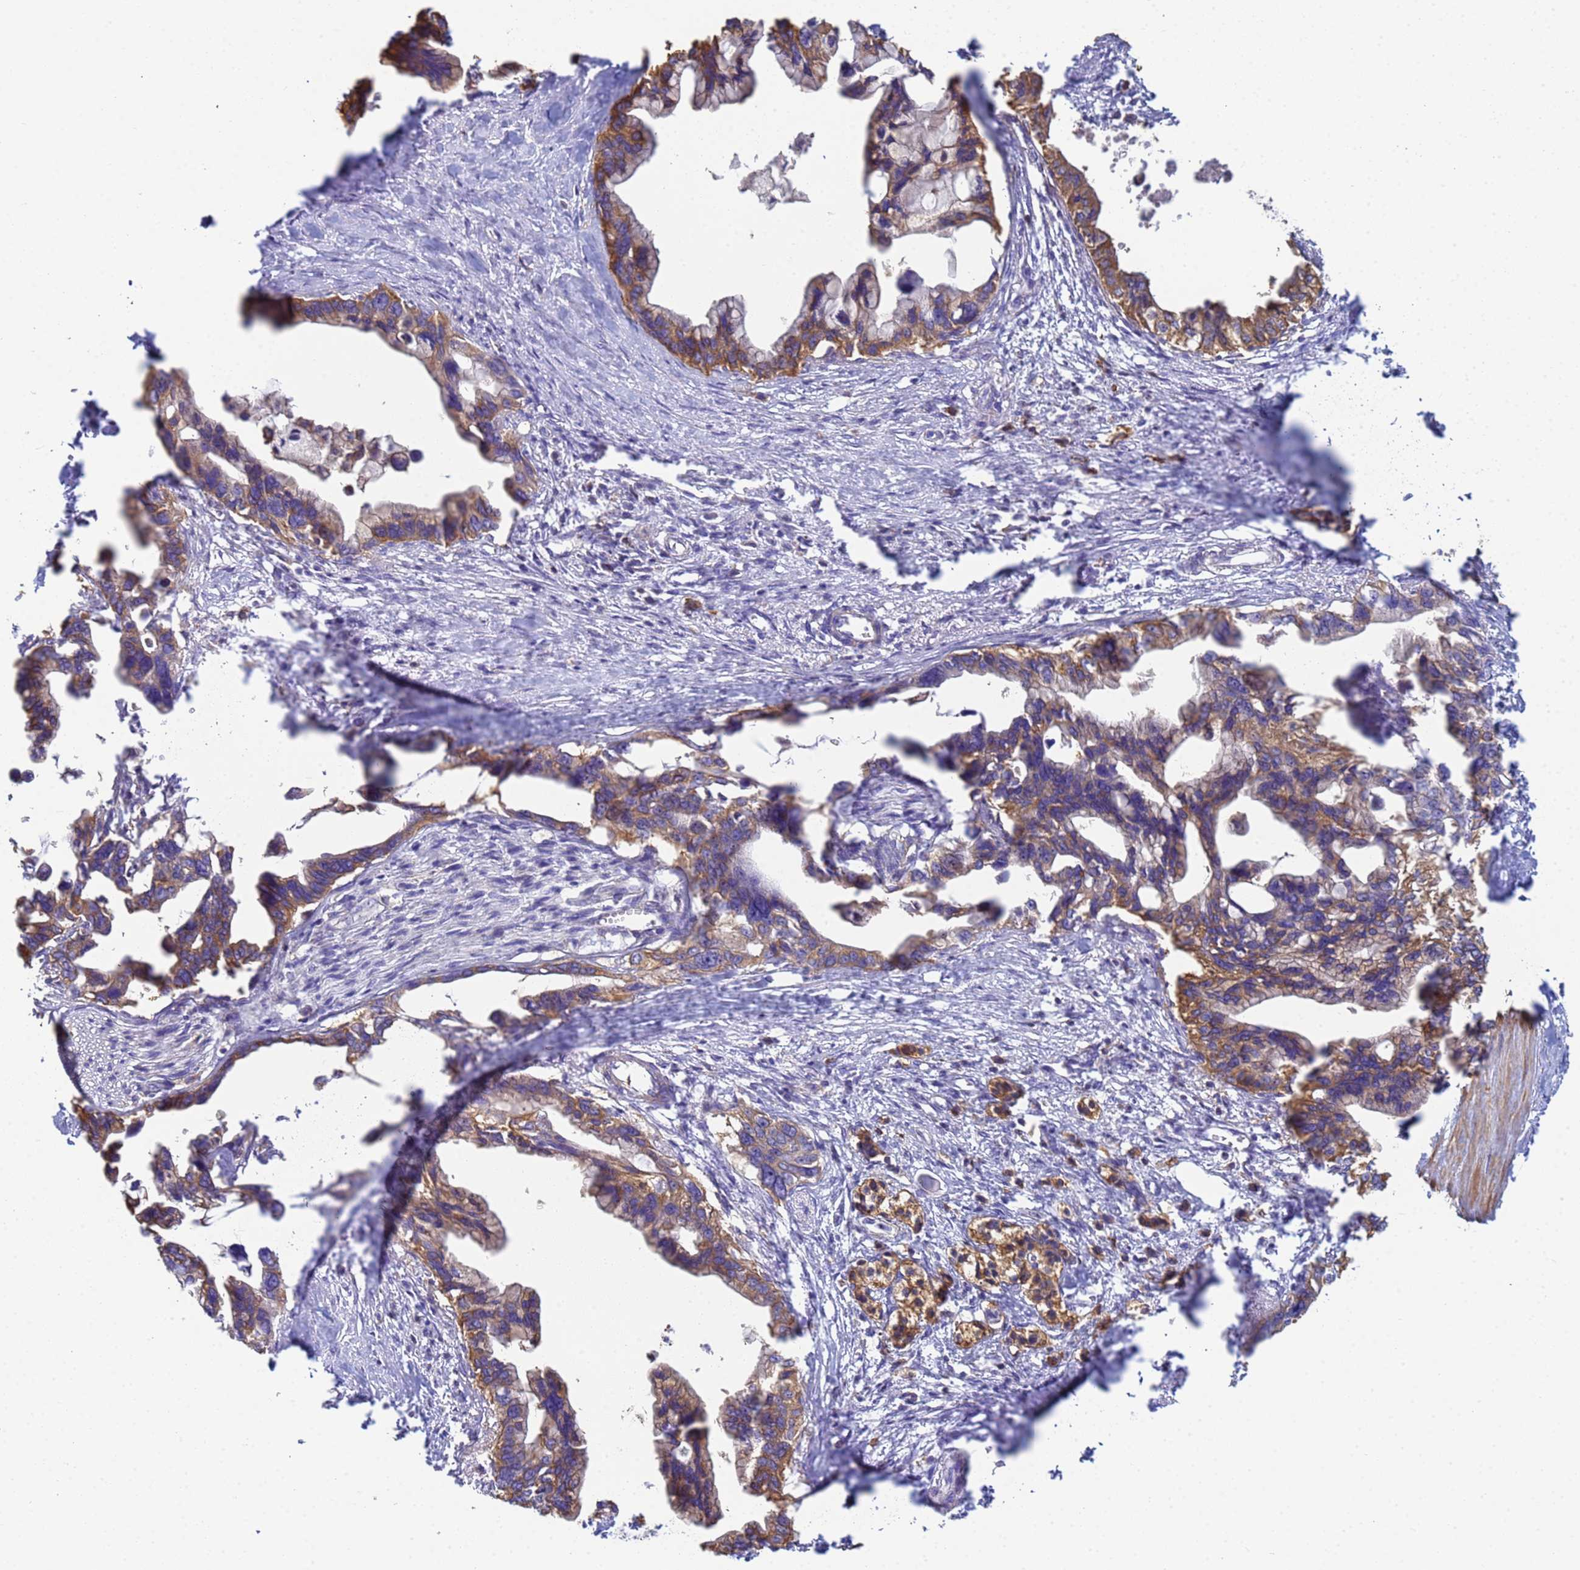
{"staining": {"intensity": "moderate", "quantity": ">75%", "location": "cytoplasmic/membranous"}, "tissue": "pancreatic cancer", "cell_type": "Tumor cells", "image_type": "cancer", "snomed": [{"axis": "morphology", "description": "Adenocarcinoma, NOS"}, {"axis": "topography", "description": "Pancreas"}], "caption": "The histopathology image displays staining of pancreatic cancer (adenocarcinoma), revealing moderate cytoplasmic/membranous protein positivity (brown color) within tumor cells.", "gene": "ZNG1B", "patient": {"sex": "female", "age": 83}}